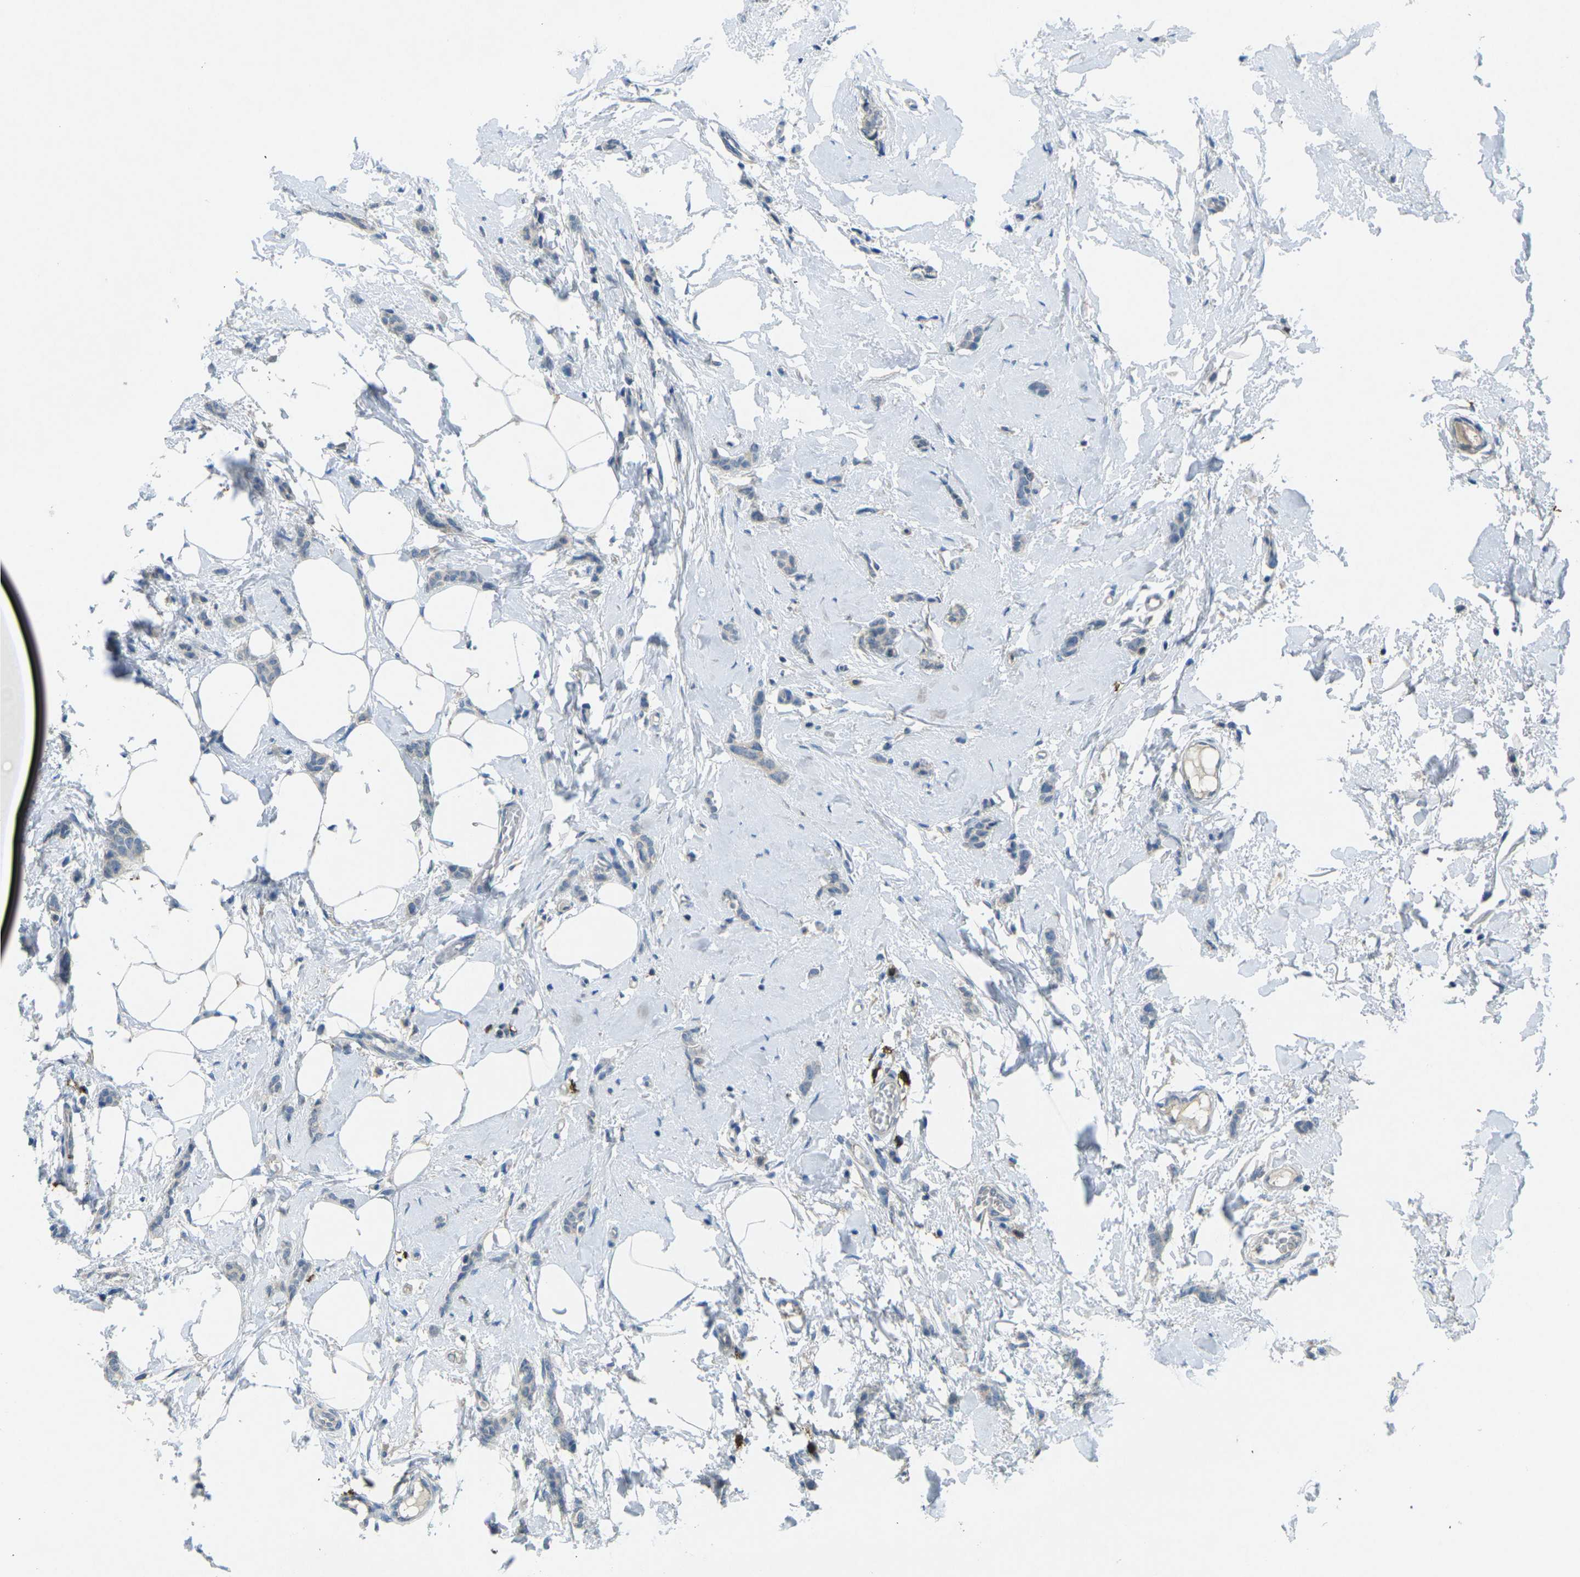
{"staining": {"intensity": "negative", "quantity": "none", "location": "none"}, "tissue": "breast cancer", "cell_type": "Tumor cells", "image_type": "cancer", "snomed": [{"axis": "morphology", "description": "Lobular carcinoma"}, {"axis": "topography", "description": "Skin"}, {"axis": "topography", "description": "Breast"}], "caption": "Immunohistochemical staining of breast lobular carcinoma reveals no significant expression in tumor cells. The staining is performed using DAB brown chromogen with nuclei counter-stained in using hematoxylin.", "gene": "CD19", "patient": {"sex": "female", "age": 46}}